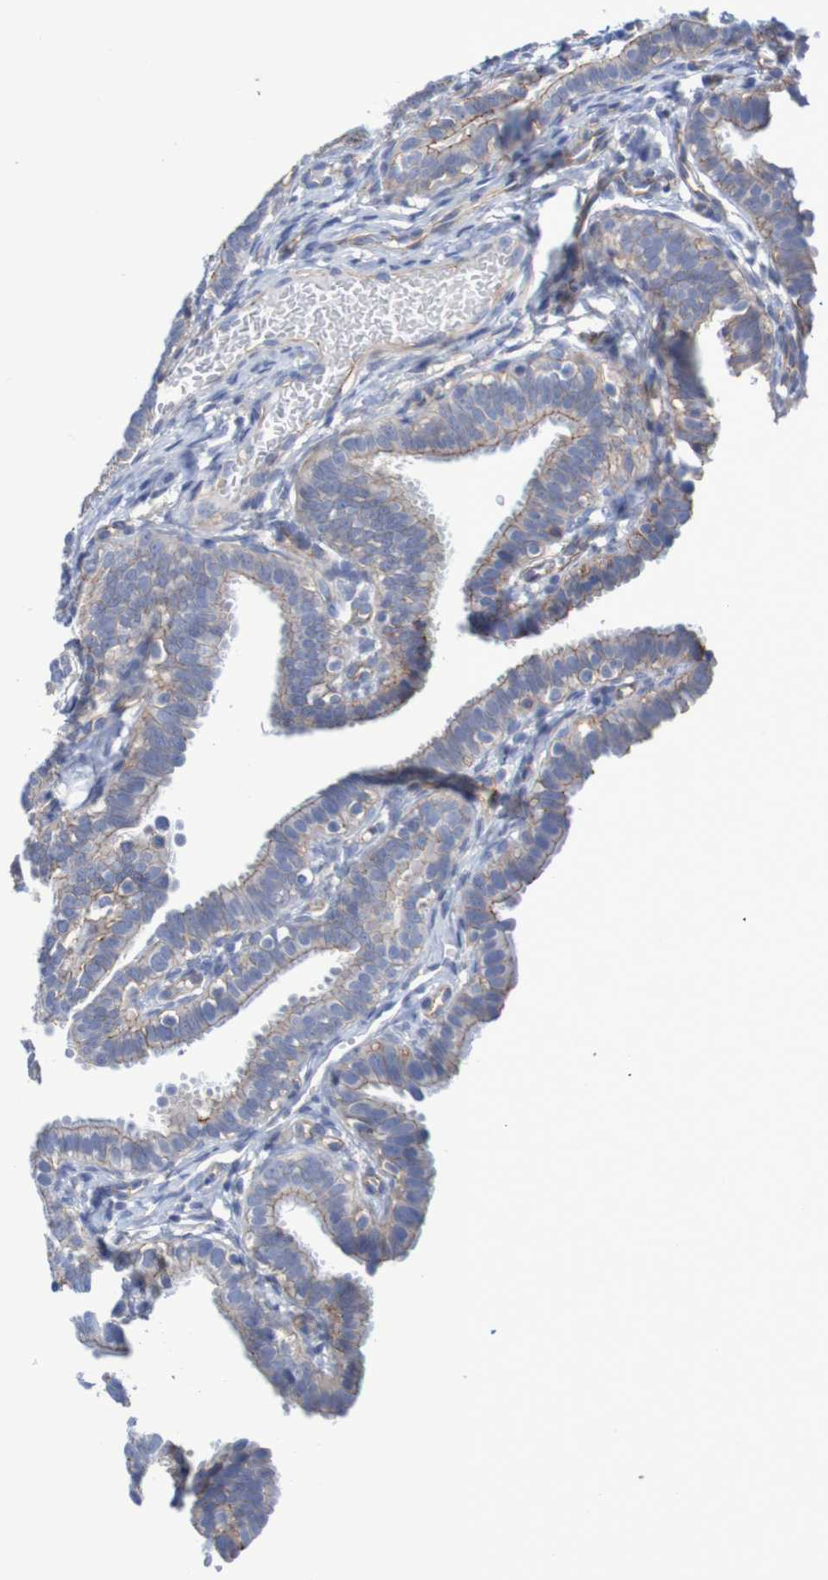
{"staining": {"intensity": "weak", "quantity": "25%-75%", "location": "cytoplasmic/membranous"}, "tissue": "fallopian tube", "cell_type": "Glandular cells", "image_type": "normal", "snomed": [{"axis": "morphology", "description": "Normal tissue, NOS"}, {"axis": "topography", "description": "Fallopian tube"}, {"axis": "topography", "description": "Placenta"}], "caption": "Immunohistochemistry of benign fallopian tube exhibits low levels of weak cytoplasmic/membranous positivity in approximately 25%-75% of glandular cells. (DAB = brown stain, brightfield microscopy at high magnification).", "gene": "NECTIN2", "patient": {"sex": "female", "age": 34}}